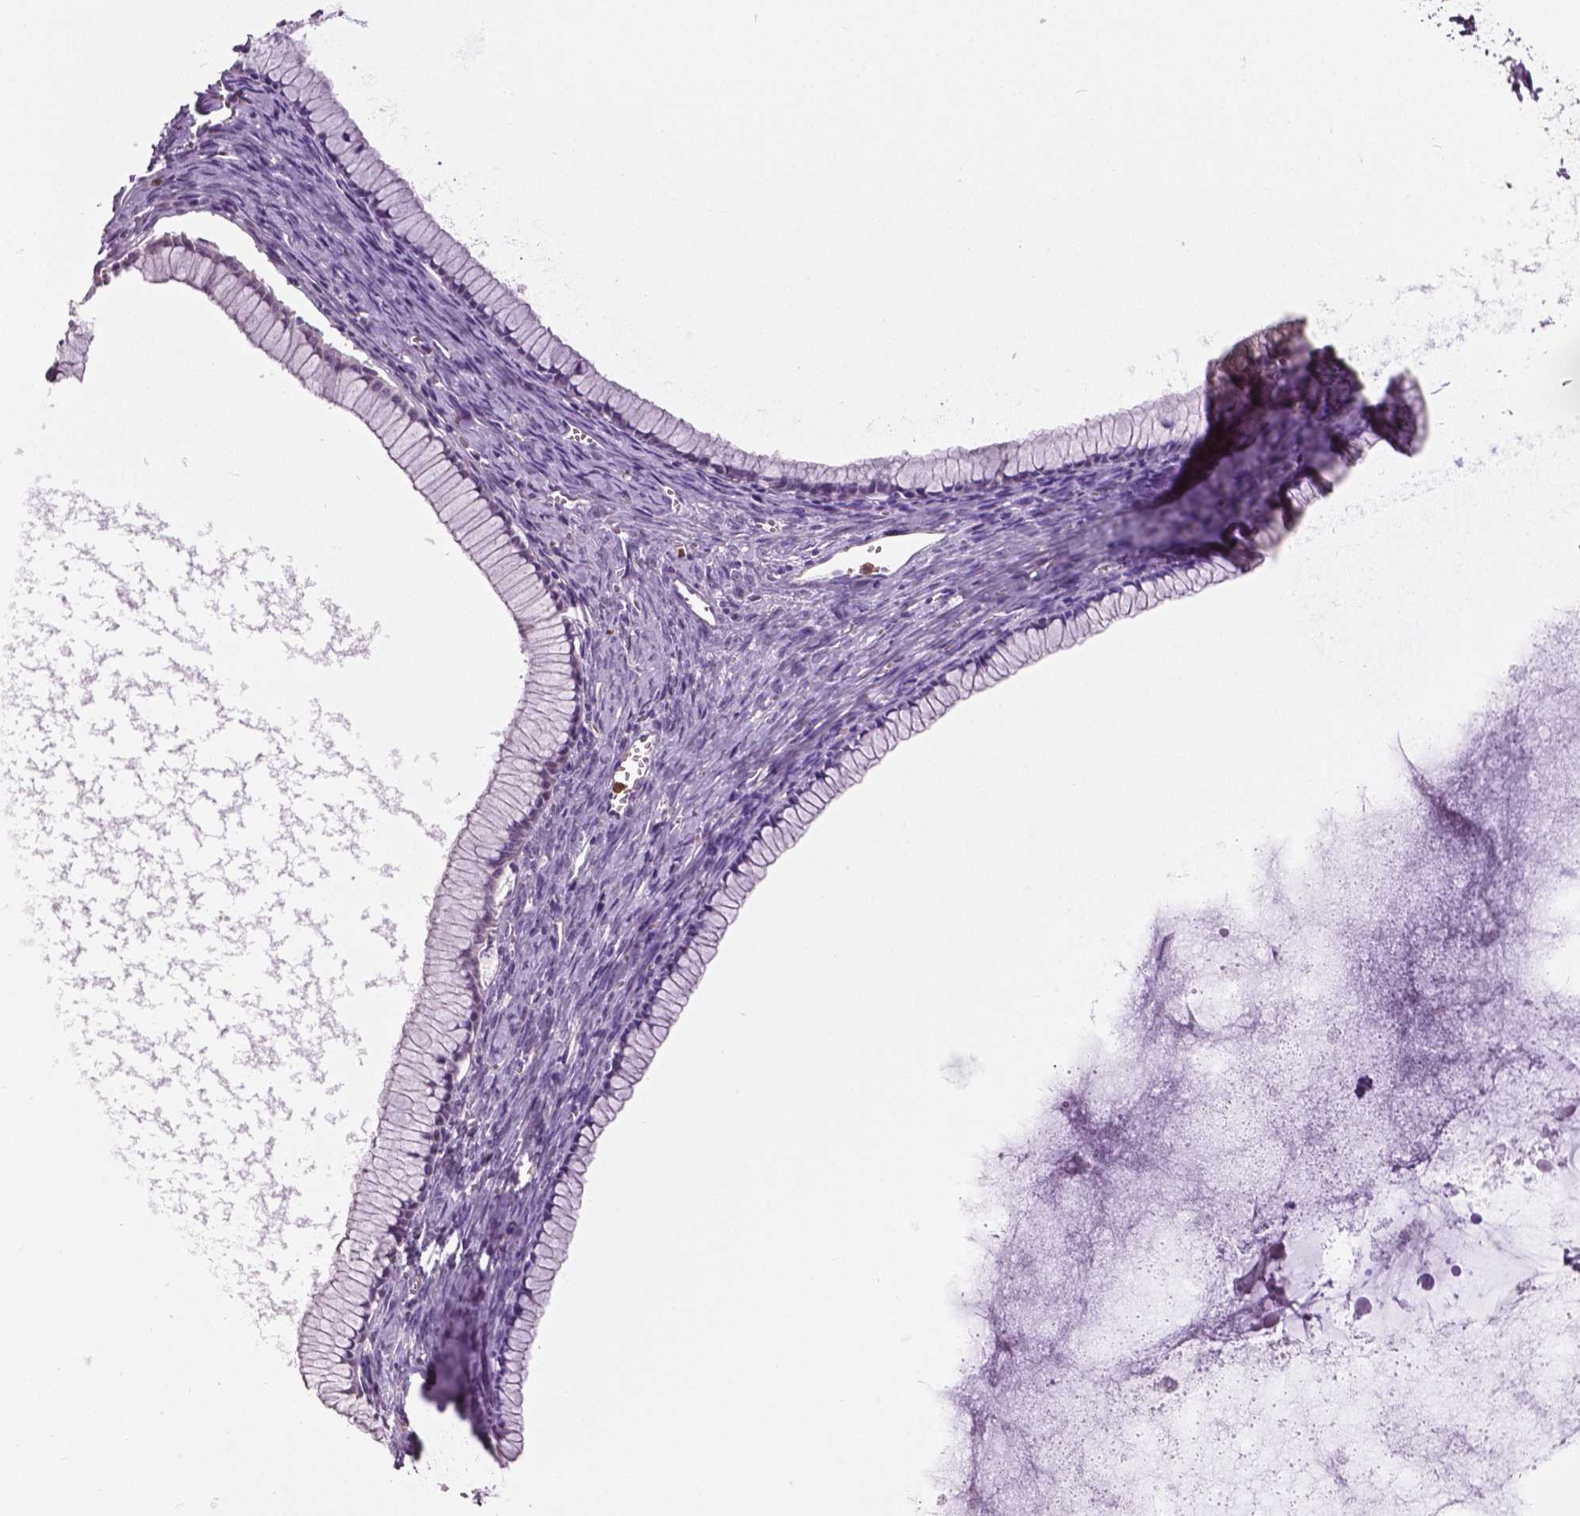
{"staining": {"intensity": "negative", "quantity": "none", "location": "none"}, "tissue": "ovarian cancer", "cell_type": "Tumor cells", "image_type": "cancer", "snomed": [{"axis": "morphology", "description": "Cystadenocarcinoma, mucinous, NOS"}, {"axis": "topography", "description": "Ovary"}], "caption": "Ovarian cancer was stained to show a protein in brown. There is no significant expression in tumor cells.", "gene": "PTPN5", "patient": {"sex": "female", "age": 41}}